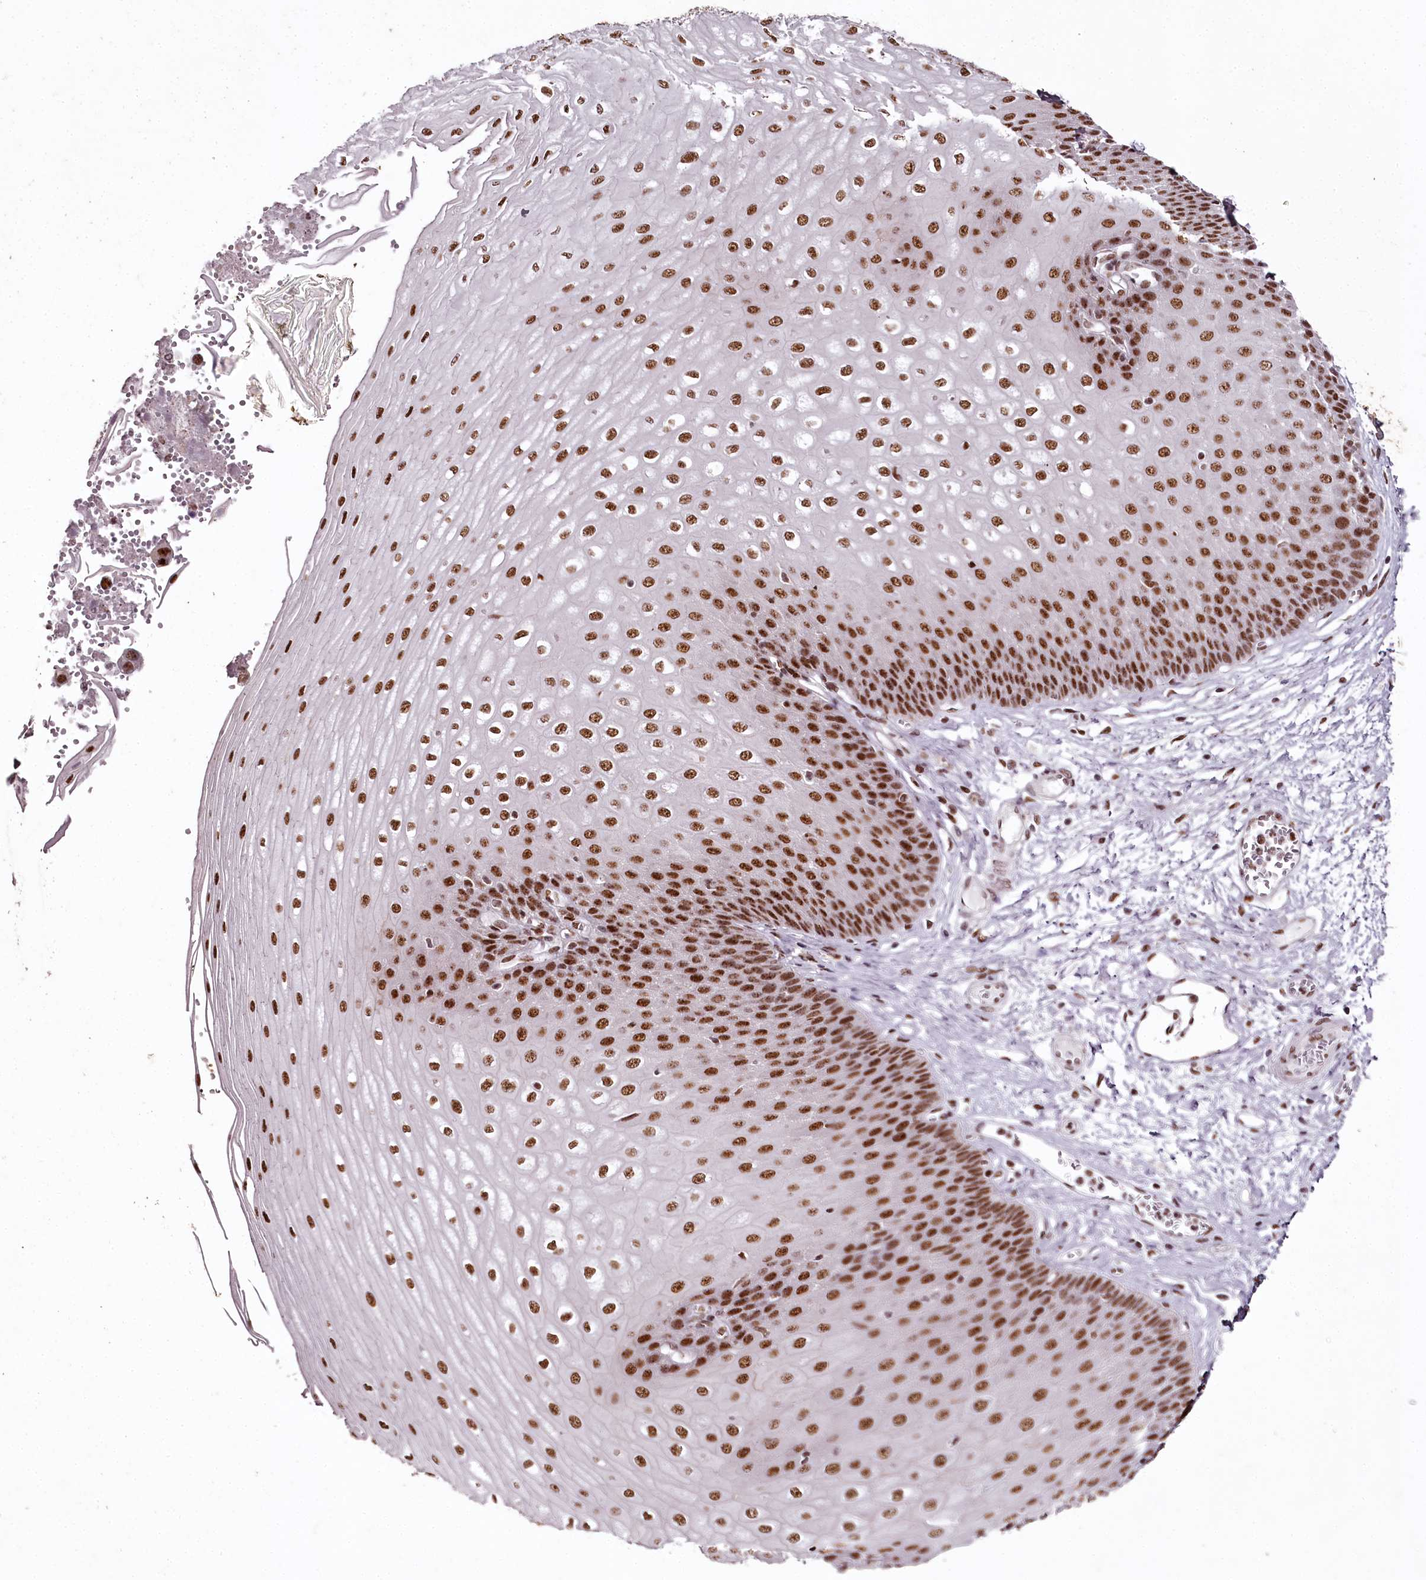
{"staining": {"intensity": "strong", "quantity": ">75%", "location": "nuclear"}, "tissue": "esophagus", "cell_type": "Squamous epithelial cells", "image_type": "normal", "snomed": [{"axis": "morphology", "description": "Normal tissue, NOS"}, {"axis": "topography", "description": "Esophagus"}], "caption": "Immunohistochemistry of unremarkable esophagus exhibits high levels of strong nuclear positivity in about >75% of squamous epithelial cells.", "gene": "PSPC1", "patient": {"sex": "male", "age": 60}}